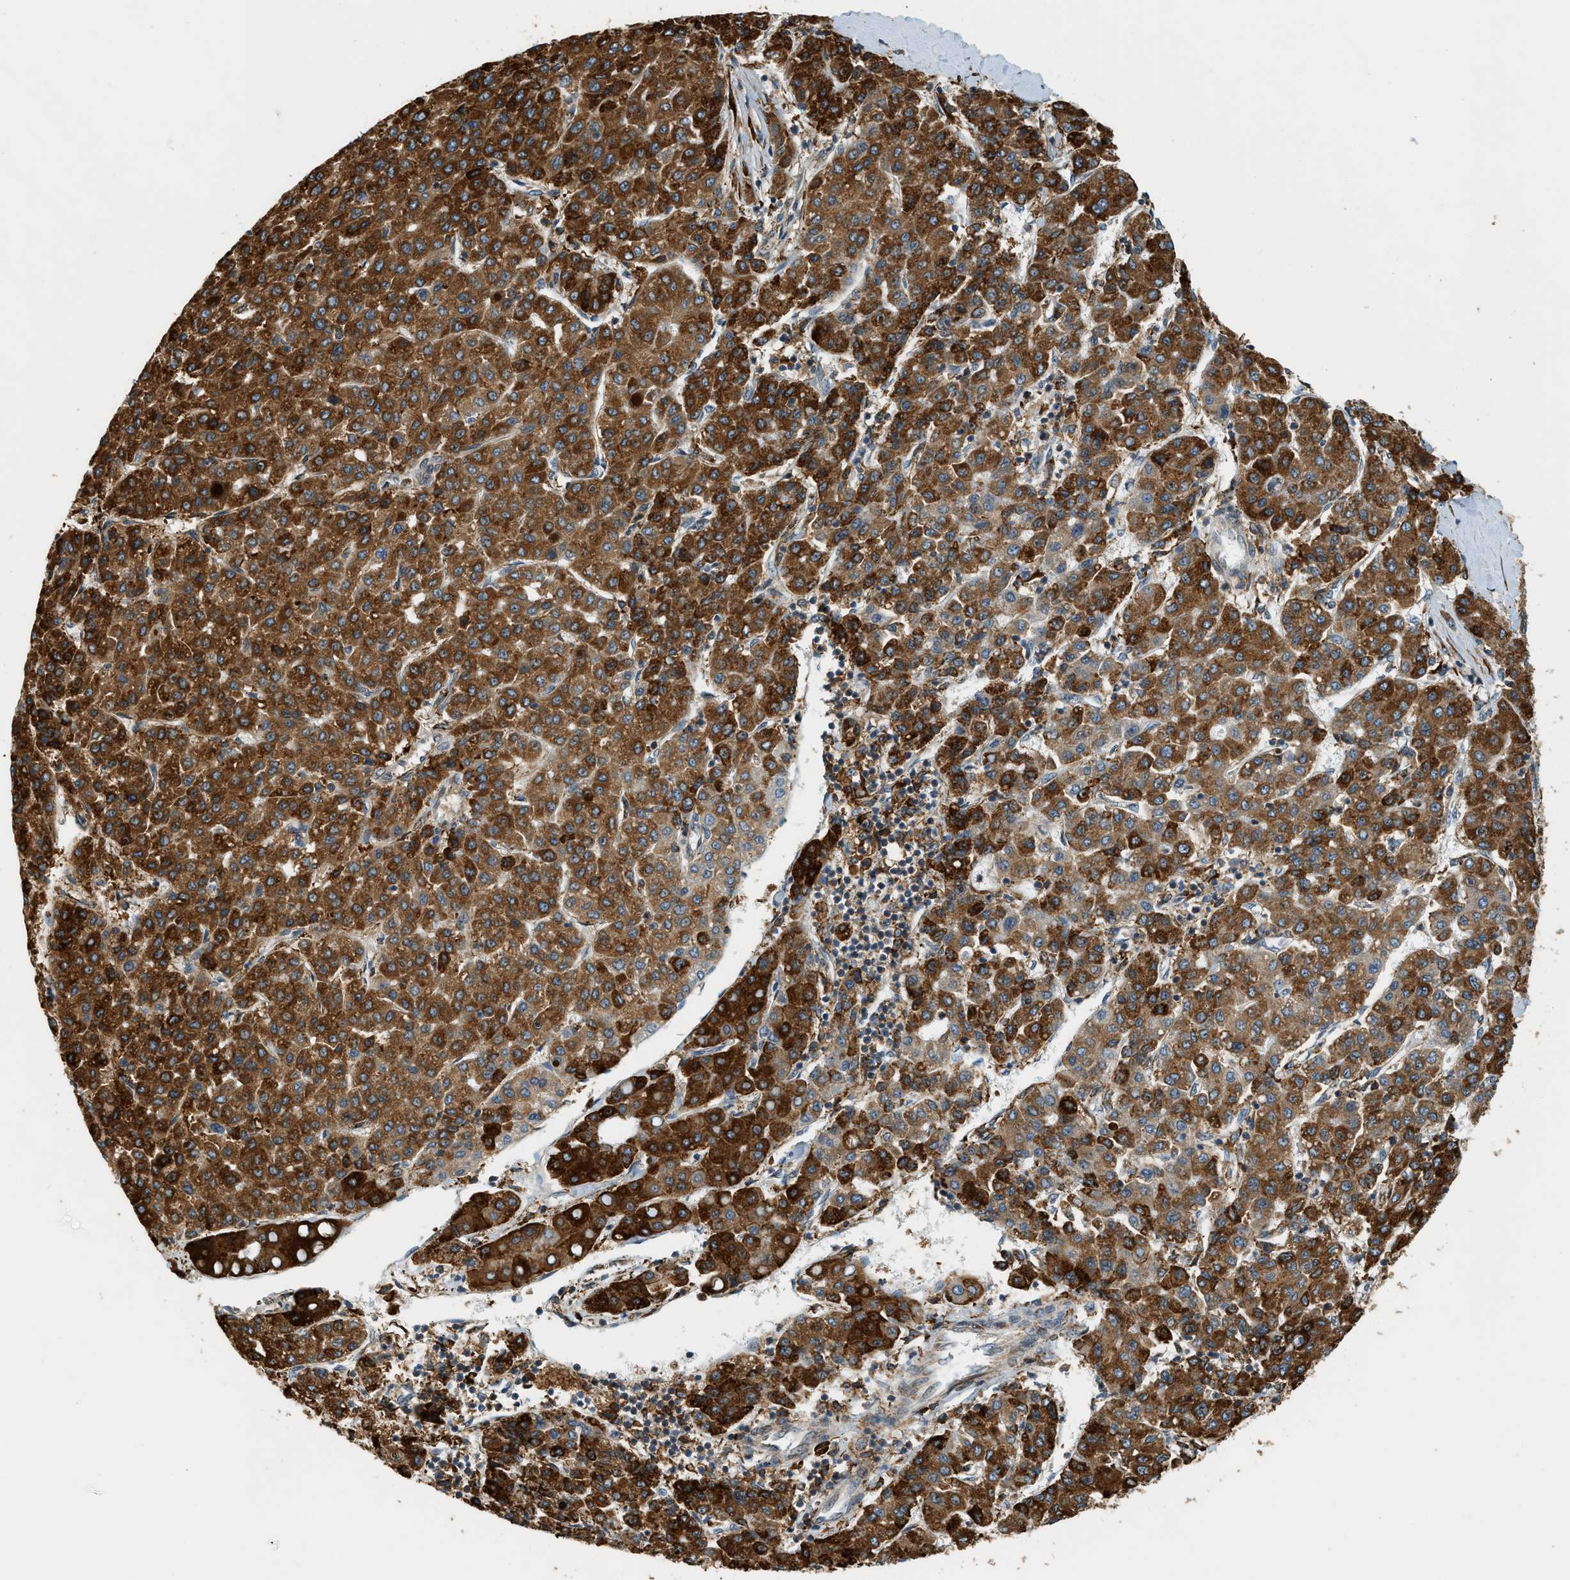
{"staining": {"intensity": "strong", "quantity": ">75%", "location": "cytoplasmic/membranous"}, "tissue": "liver cancer", "cell_type": "Tumor cells", "image_type": "cancer", "snomed": [{"axis": "morphology", "description": "Carcinoma, Hepatocellular, NOS"}, {"axis": "topography", "description": "Liver"}], "caption": "Liver cancer (hepatocellular carcinoma) stained with a protein marker reveals strong staining in tumor cells.", "gene": "SEMA4D", "patient": {"sex": "male", "age": 65}}